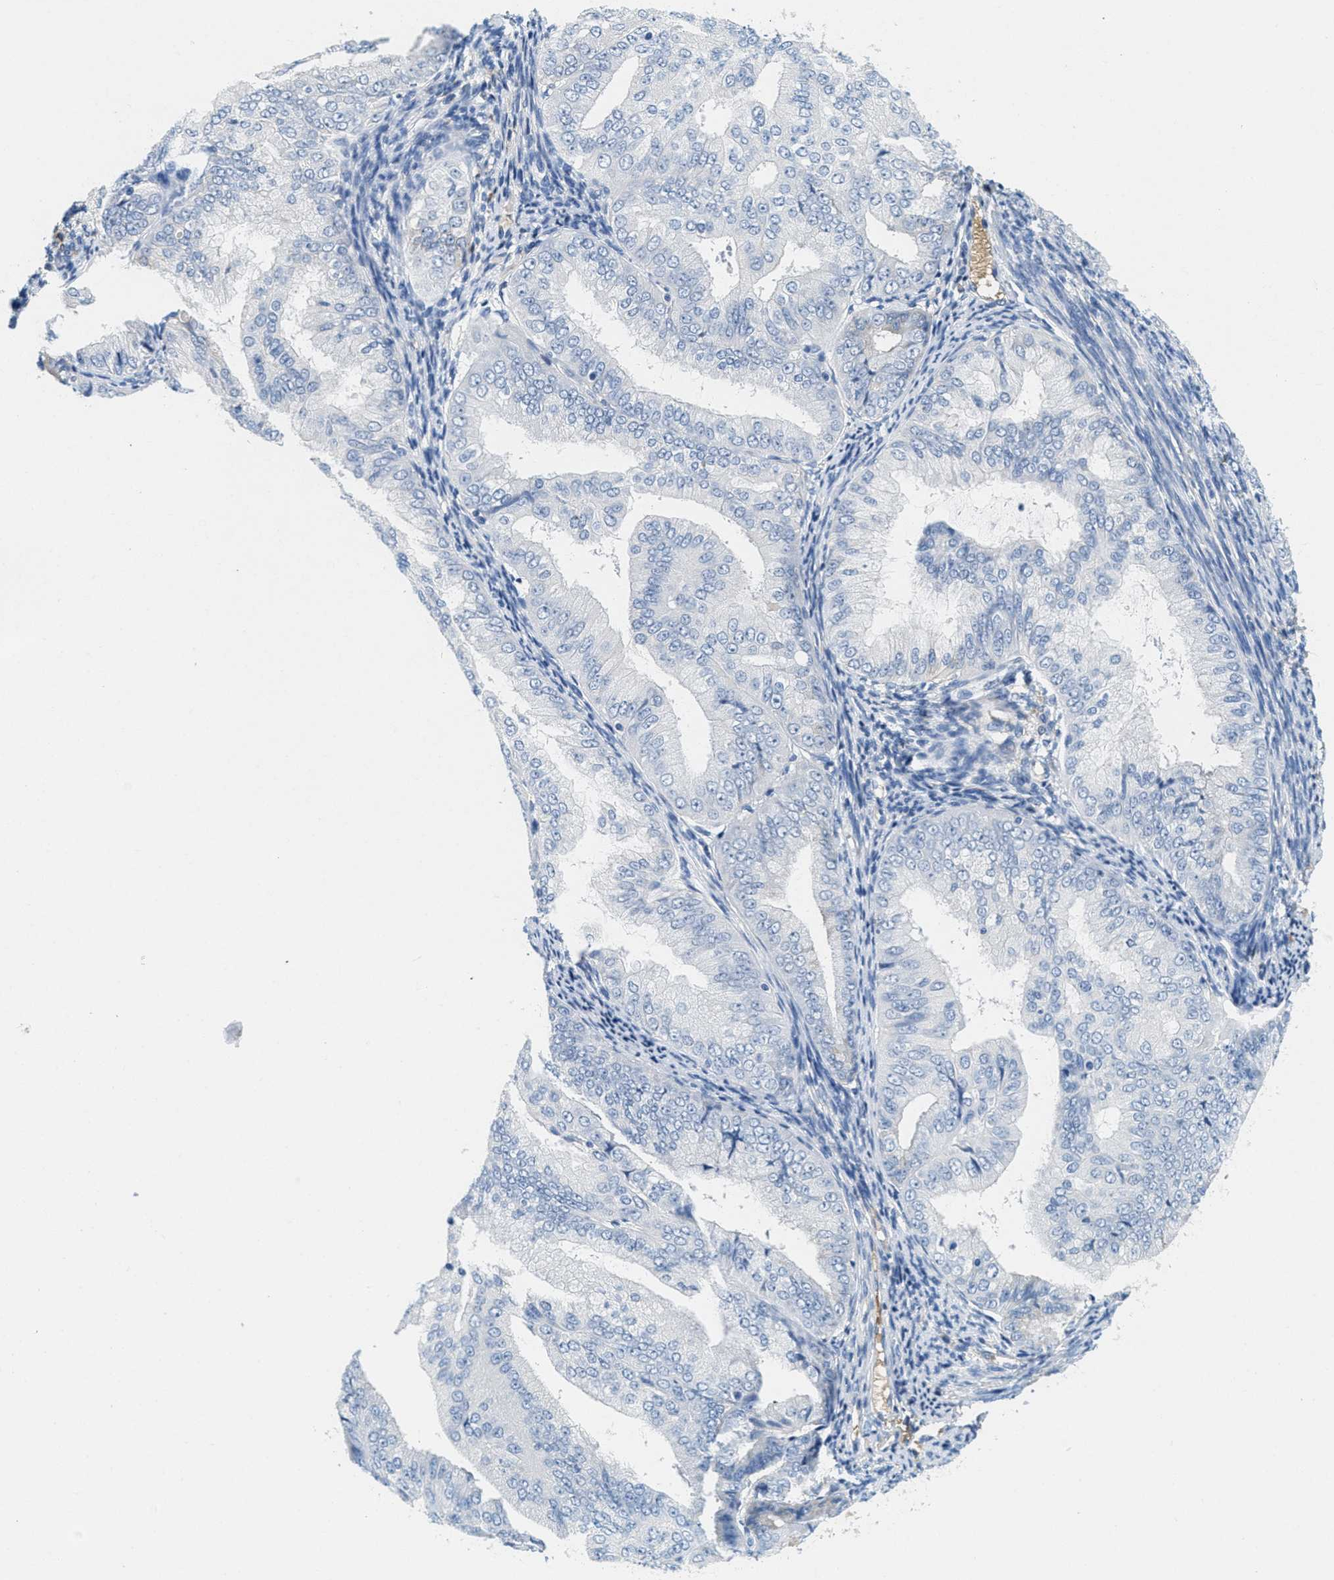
{"staining": {"intensity": "negative", "quantity": "none", "location": "none"}, "tissue": "endometrial cancer", "cell_type": "Tumor cells", "image_type": "cancer", "snomed": [{"axis": "morphology", "description": "Adenocarcinoma, NOS"}, {"axis": "topography", "description": "Endometrium"}], "caption": "Micrograph shows no significant protein expression in tumor cells of adenocarcinoma (endometrial).", "gene": "SERPINA1", "patient": {"sex": "female", "age": 63}}